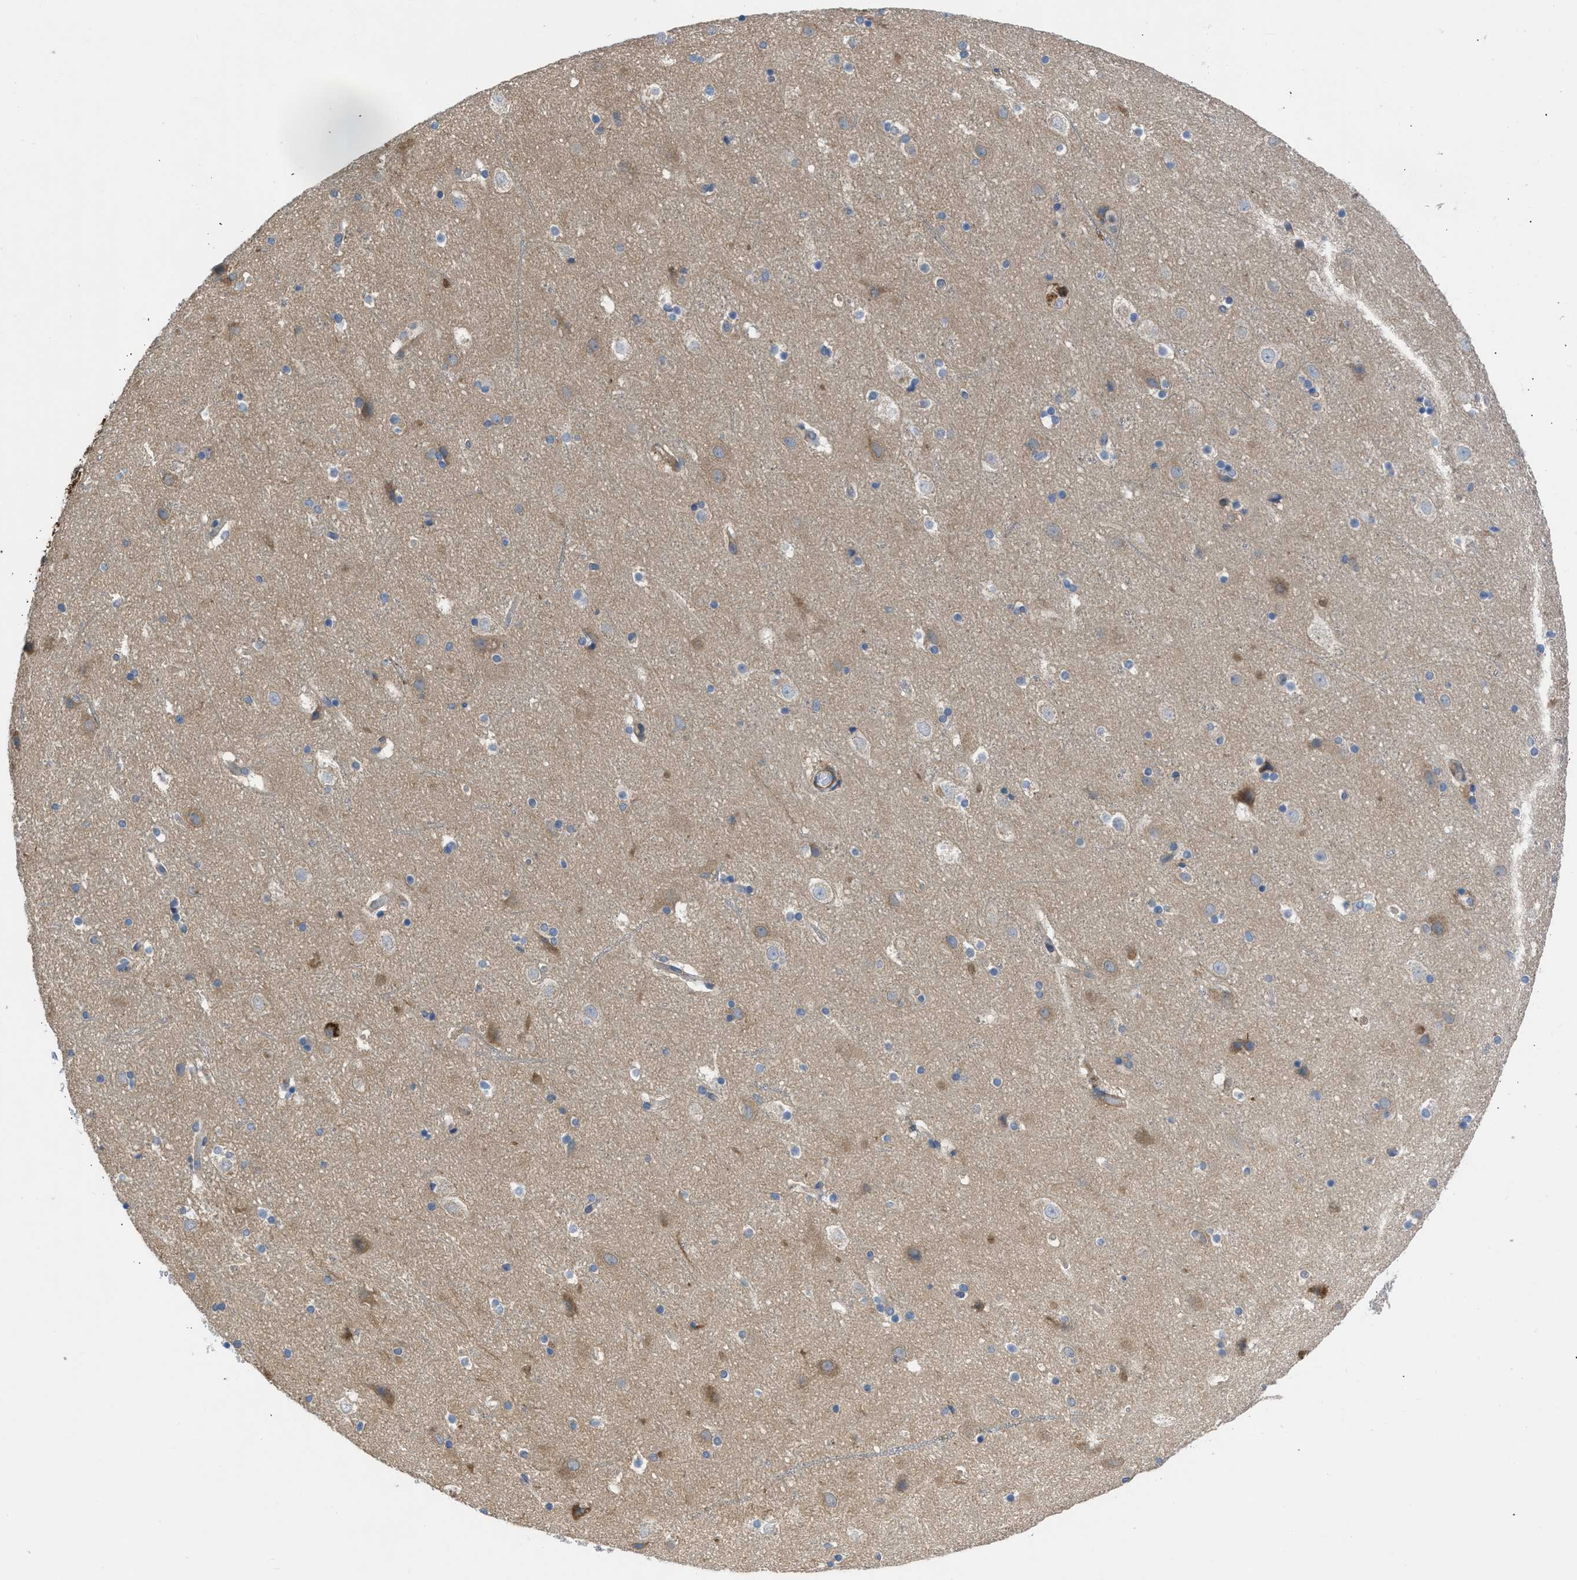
{"staining": {"intensity": "weak", "quantity": ">75%", "location": "cytoplasmic/membranous"}, "tissue": "cerebral cortex", "cell_type": "Endothelial cells", "image_type": "normal", "snomed": [{"axis": "morphology", "description": "Normal tissue, NOS"}, {"axis": "topography", "description": "Cerebral cortex"}], "caption": "The image displays staining of unremarkable cerebral cortex, revealing weak cytoplasmic/membranous protein staining (brown color) within endothelial cells.", "gene": "CHKB", "patient": {"sex": "male", "age": 45}}